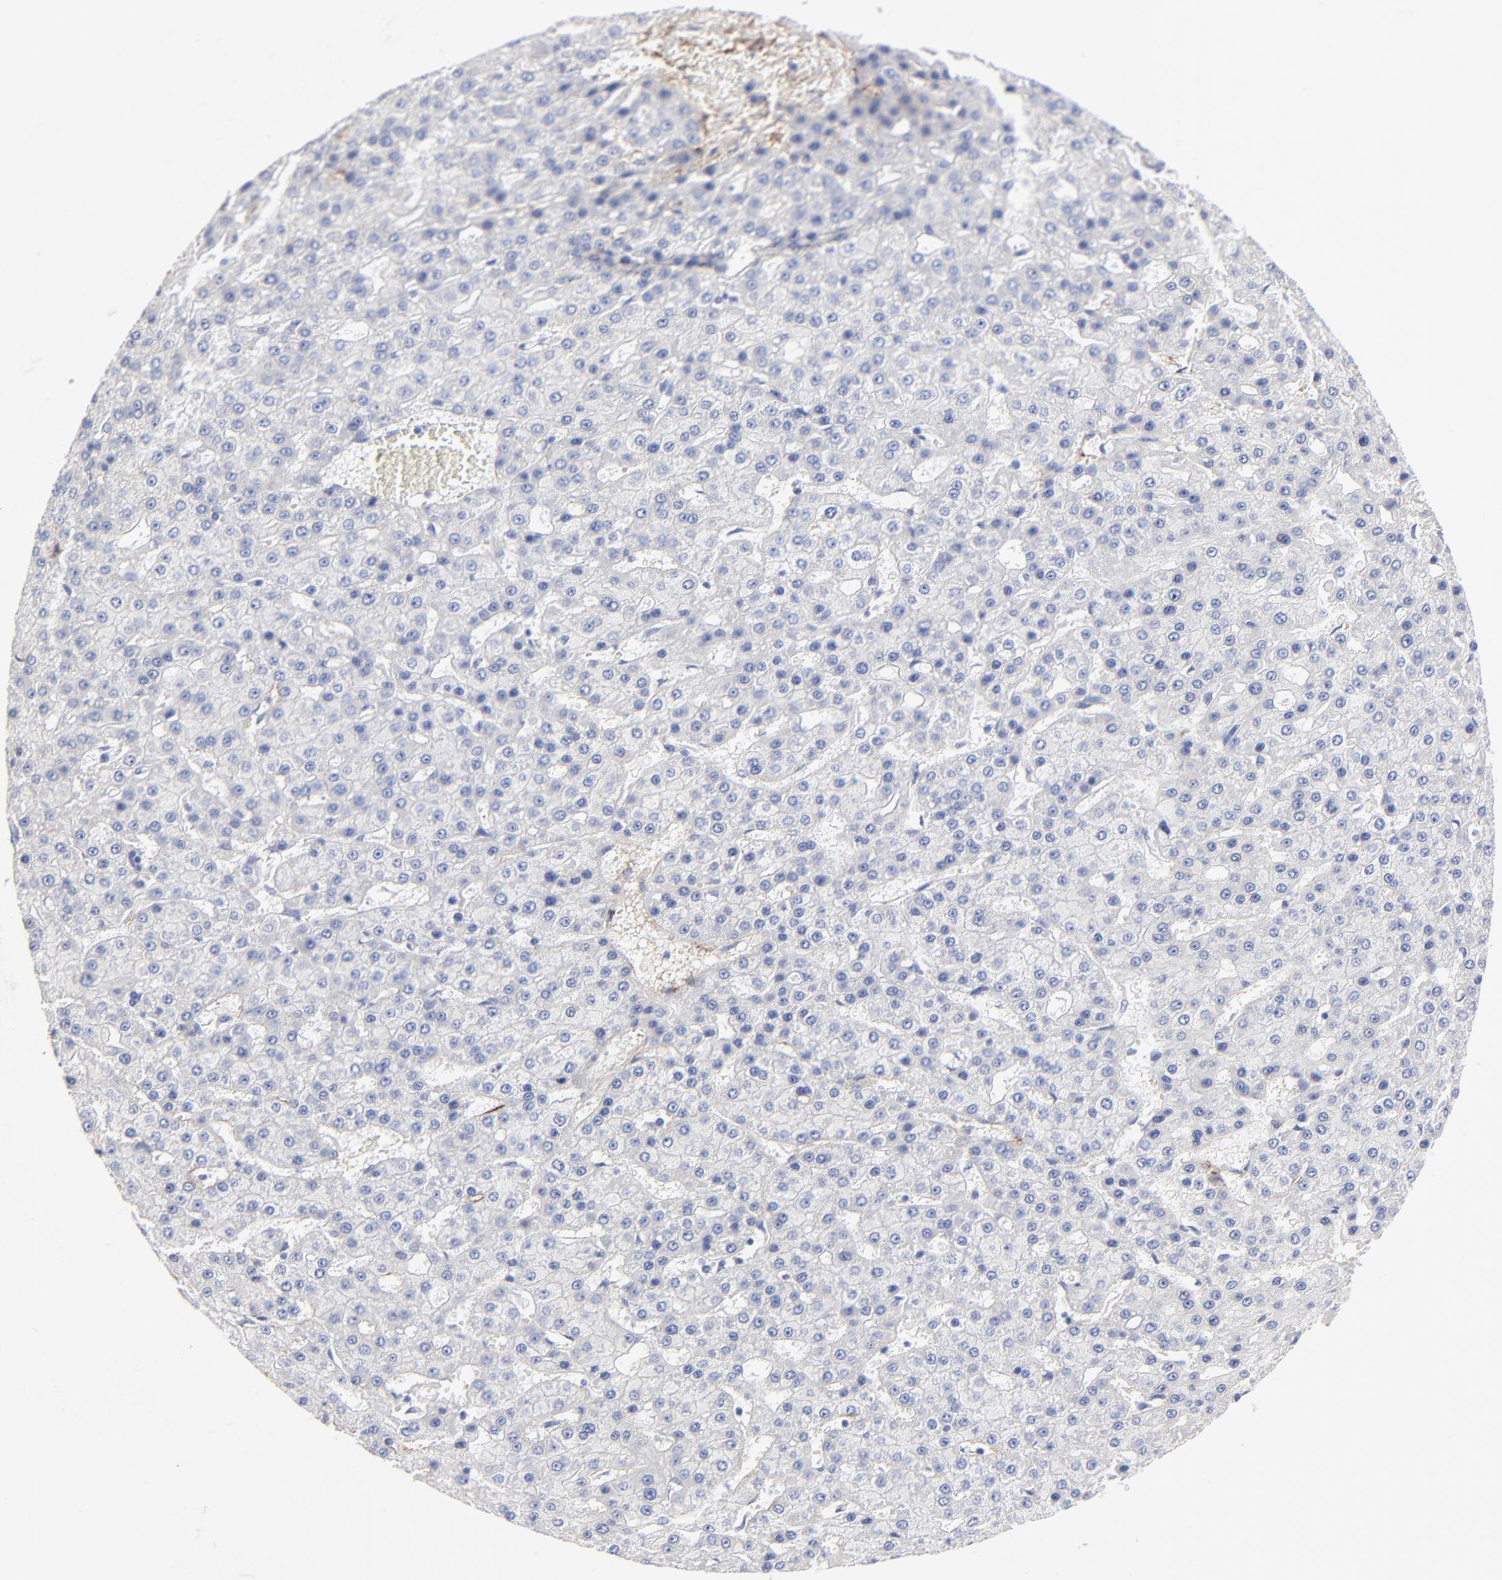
{"staining": {"intensity": "negative", "quantity": "none", "location": "none"}, "tissue": "liver cancer", "cell_type": "Tumor cells", "image_type": "cancer", "snomed": [{"axis": "morphology", "description": "Carcinoma, Hepatocellular, NOS"}, {"axis": "topography", "description": "Liver"}], "caption": "Immunohistochemistry (IHC) photomicrograph of human liver cancer (hepatocellular carcinoma) stained for a protein (brown), which demonstrates no expression in tumor cells.", "gene": "FBLN2", "patient": {"sex": "male", "age": 47}}